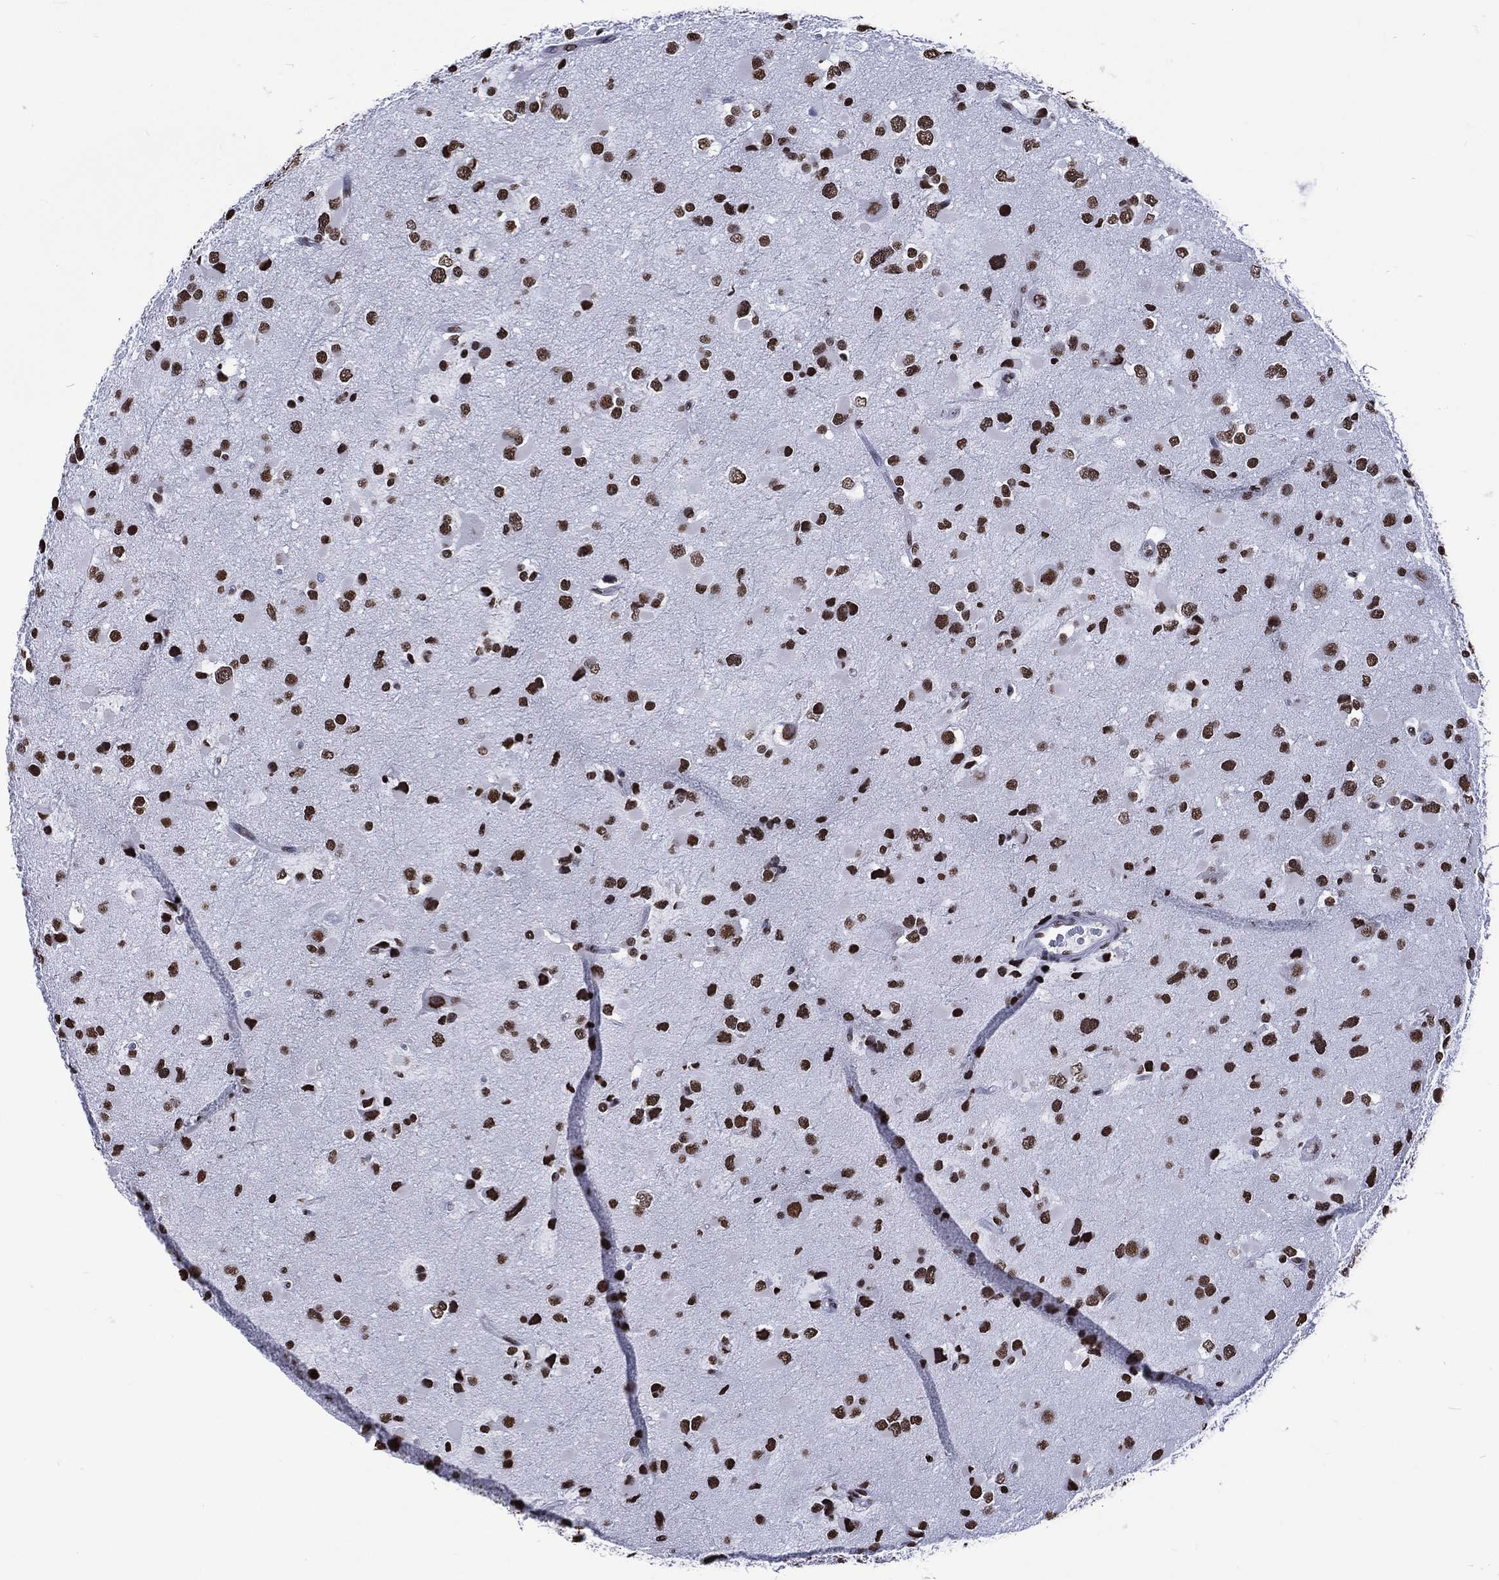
{"staining": {"intensity": "strong", "quantity": ">75%", "location": "nuclear"}, "tissue": "glioma", "cell_type": "Tumor cells", "image_type": "cancer", "snomed": [{"axis": "morphology", "description": "Glioma, malignant, Low grade"}, {"axis": "topography", "description": "Brain"}], "caption": "Tumor cells exhibit high levels of strong nuclear expression in about >75% of cells in glioma.", "gene": "RETREG2", "patient": {"sex": "female", "age": 32}}